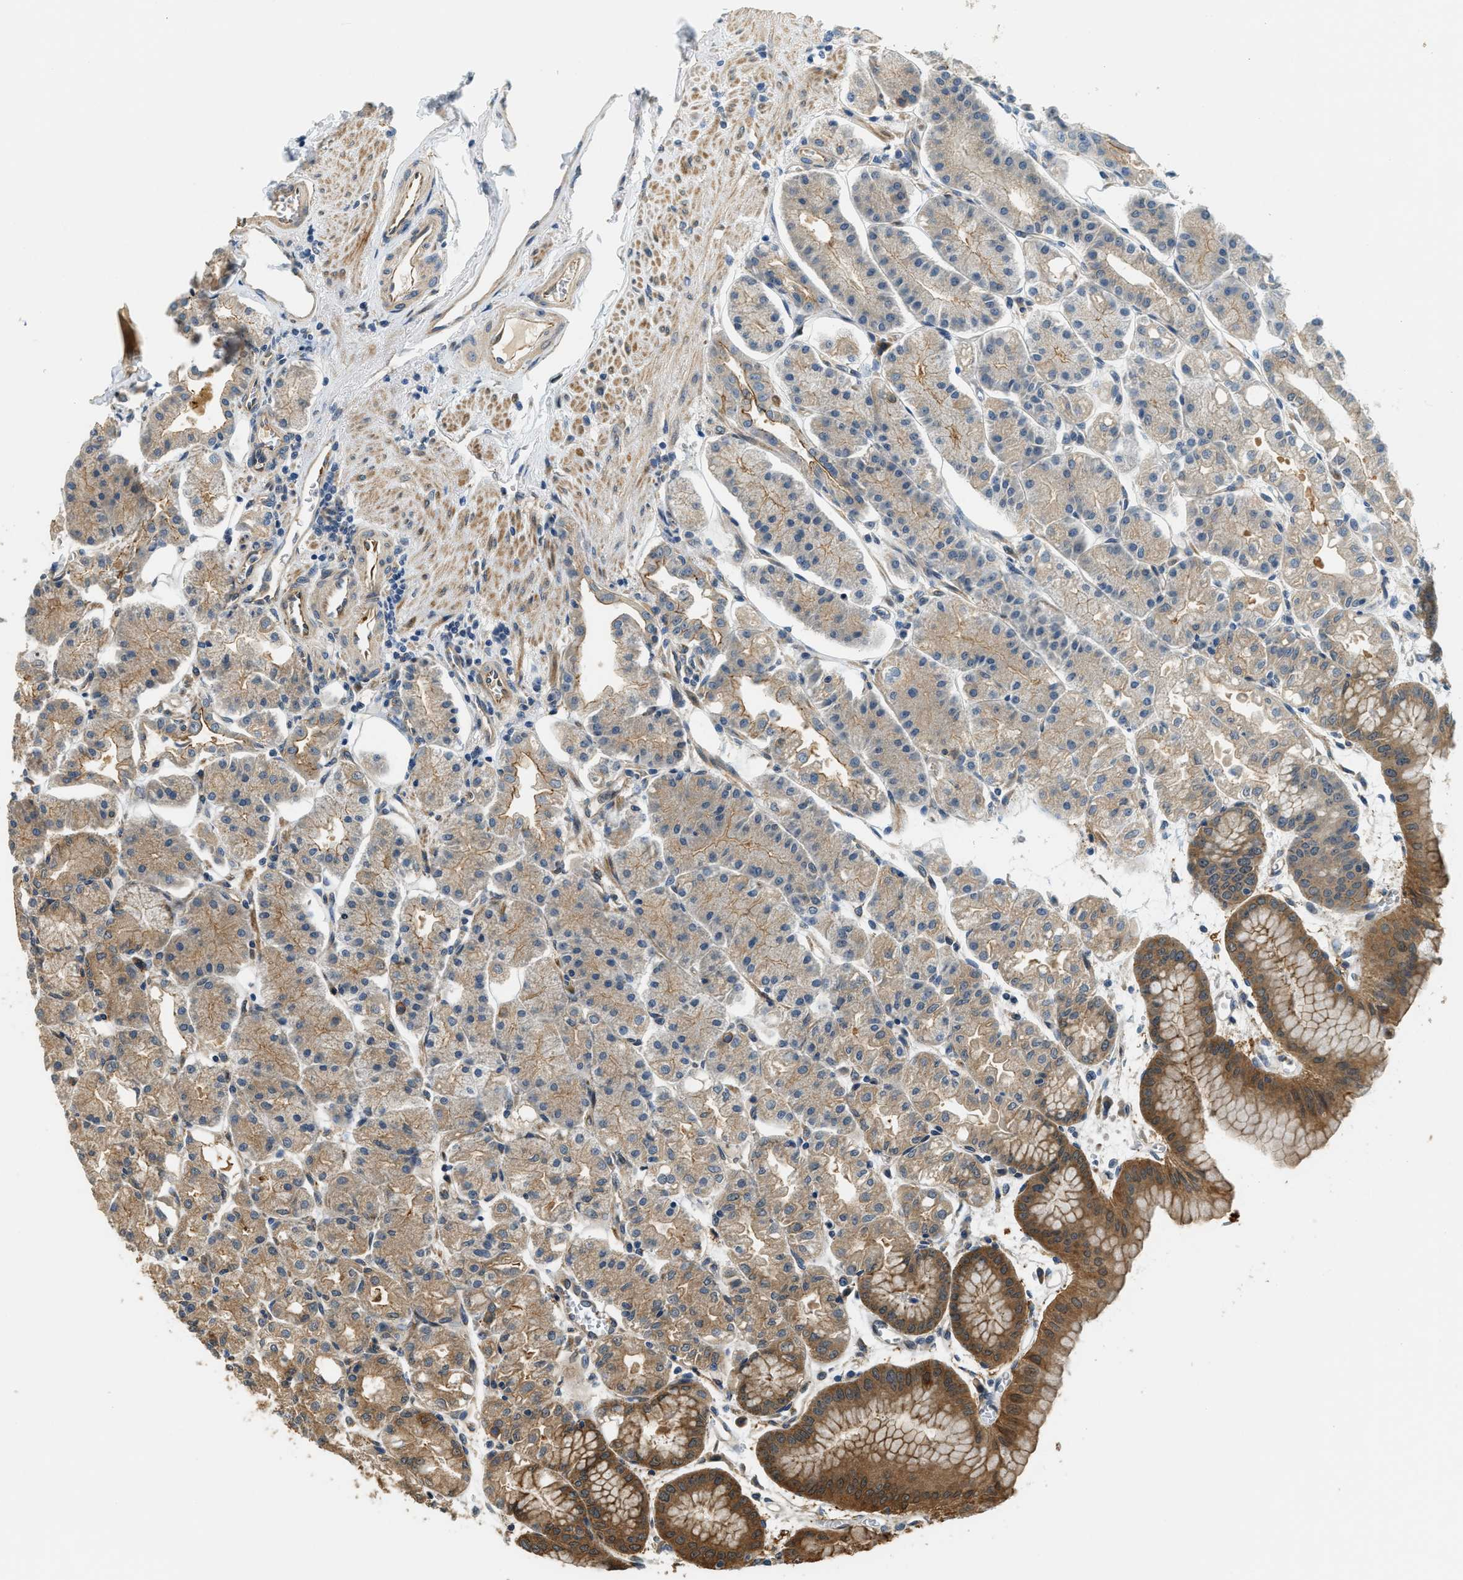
{"staining": {"intensity": "moderate", "quantity": ">75%", "location": "cytoplasmic/membranous"}, "tissue": "stomach", "cell_type": "Glandular cells", "image_type": "normal", "snomed": [{"axis": "morphology", "description": "Normal tissue, NOS"}, {"axis": "topography", "description": "Stomach, lower"}], "caption": "Immunohistochemical staining of normal stomach displays medium levels of moderate cytoplasmic/membranous staining in approximately >75% of glandular cells.", "gene": "ALOX12", "patient": {"sex": "male", "age": 71}}